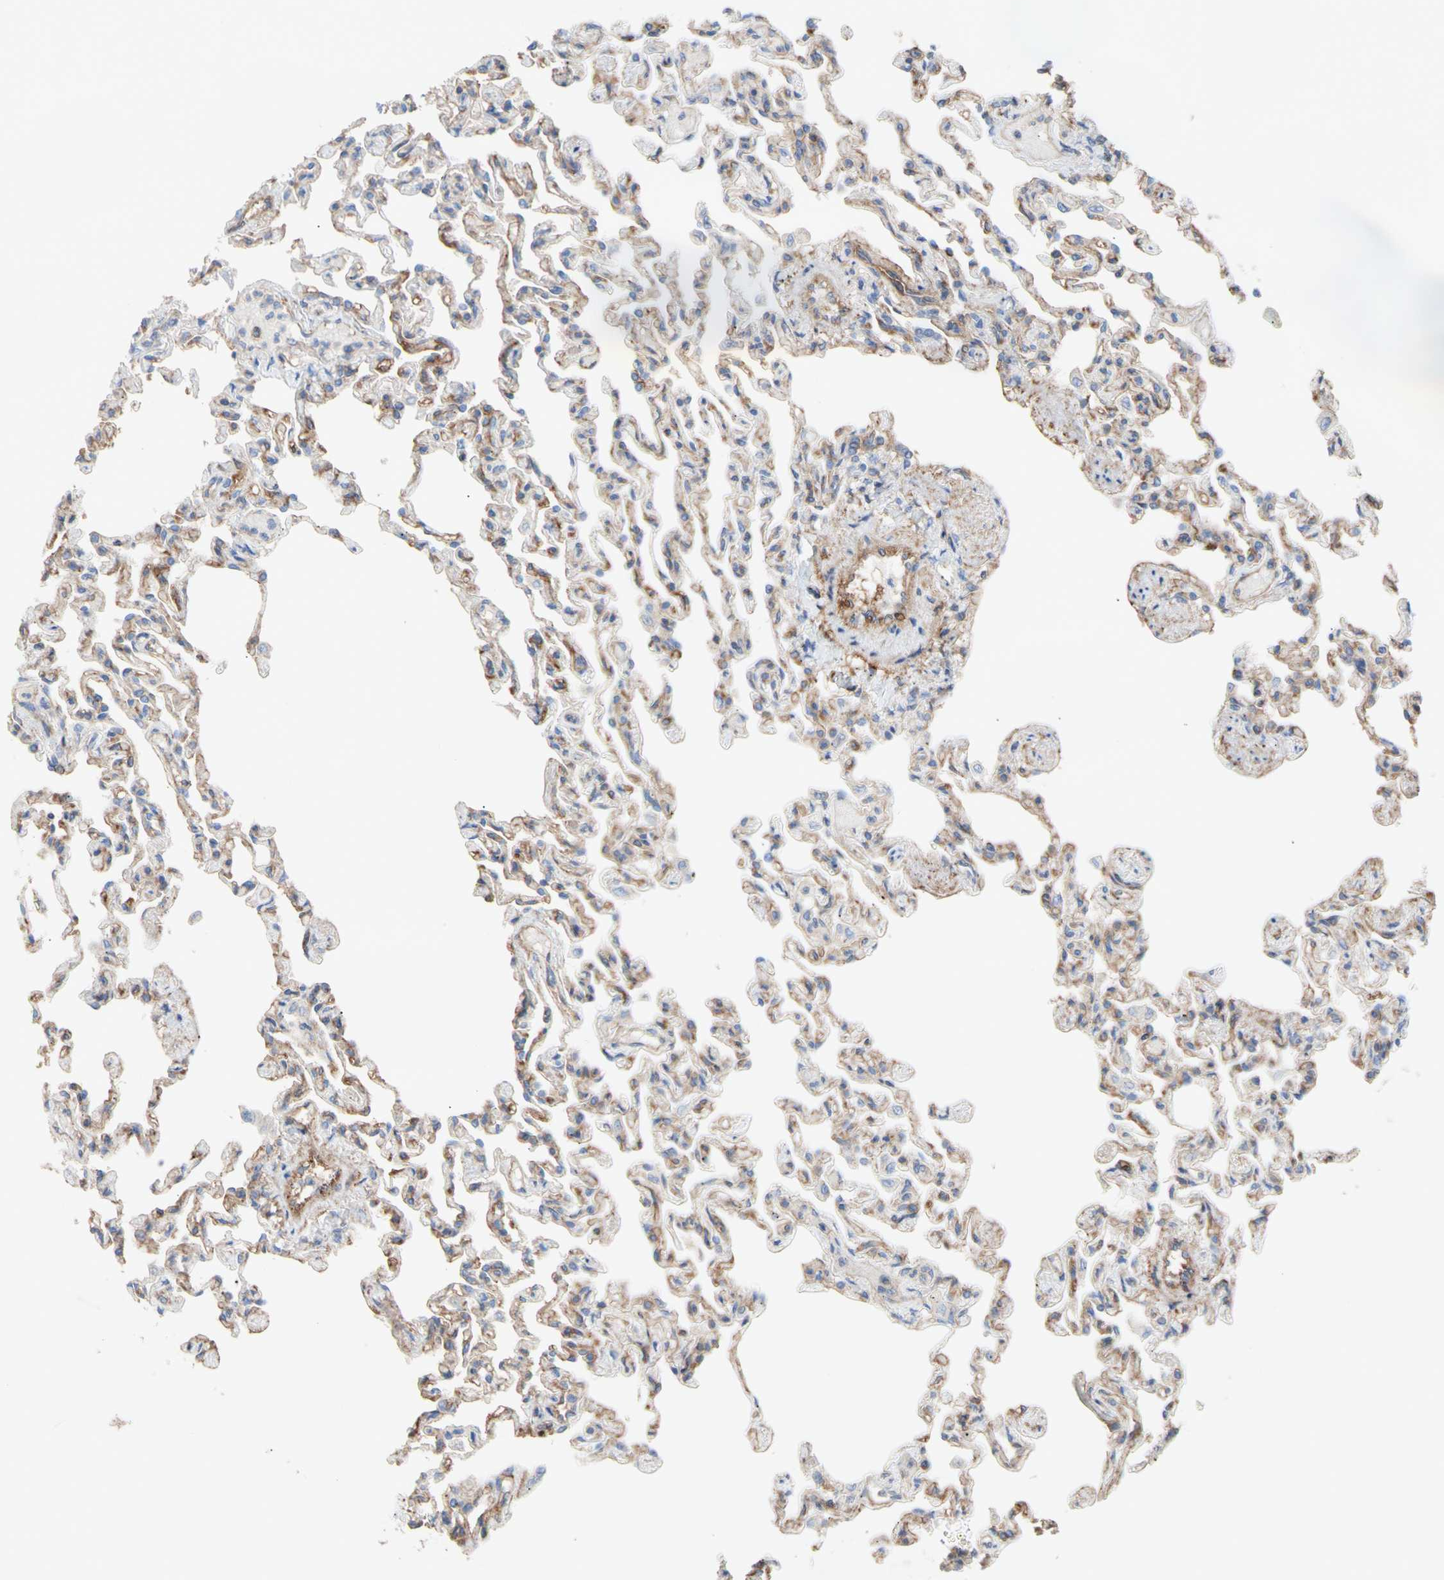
{"staining": {"intensity": "moderate", "quantity": ">75%", "location": "cytoplasmic/membranous"}, "tissue": "lung", "cell_type": "Alveolar cells", "image_type": "normal", "snomed": [{"axis": "morphology", "description": "Normal tissue, NOS"}, {"axis": "topography", "description": "Lung"}], "caption": "High-power microscopy captured an immunohistochemistry (IHC) image of benign lung, revealing moderate cytoplasmic/membranous positivity in about >75% of alveolar cells.", "gene": "ATP2A3", "patient": {"sex": "male", "age": 21}}